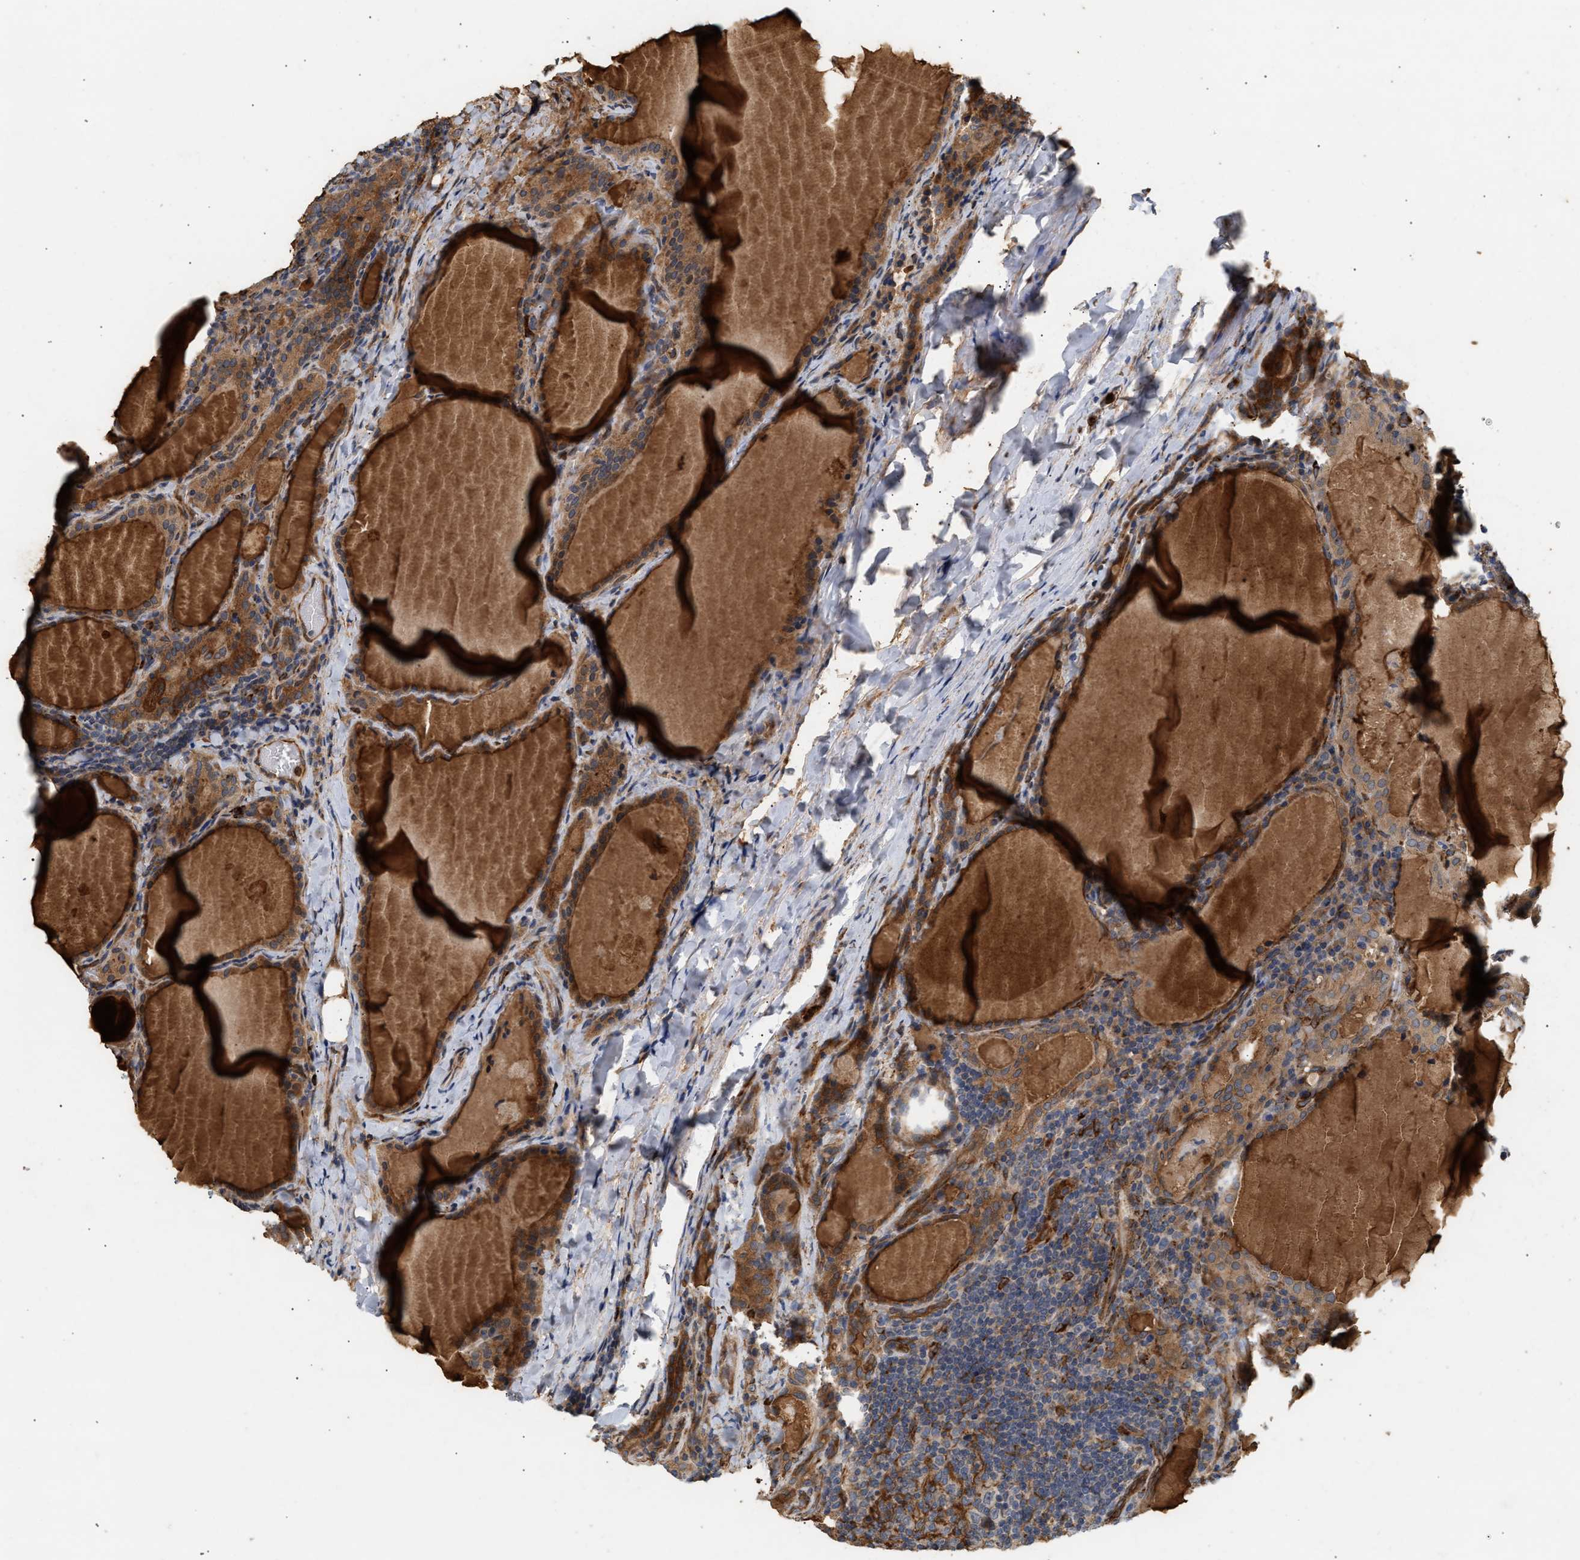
{"staining": {"intensity": "moderate", "quantity": ">75%", "location": "cytoplasmic/membranous"}, "tissue": "thyroid cancer", "cell_type": "Tumor cells", "image_type": "cancer", "snomed": [{"axis": "morphology", "description": "Papillary adenocarcinoma, NOS"}, {"axis": "topography", "description": "Thyroid gland"}], "caption": "Protein expression analysis of human thyroid papillary adenocarcinoma reveals moderate cytoplasmic/membranous staining in about >75% of tumor cells.", "gene": "PLCD1", "patient": {"sex": "female", "age": 42}}